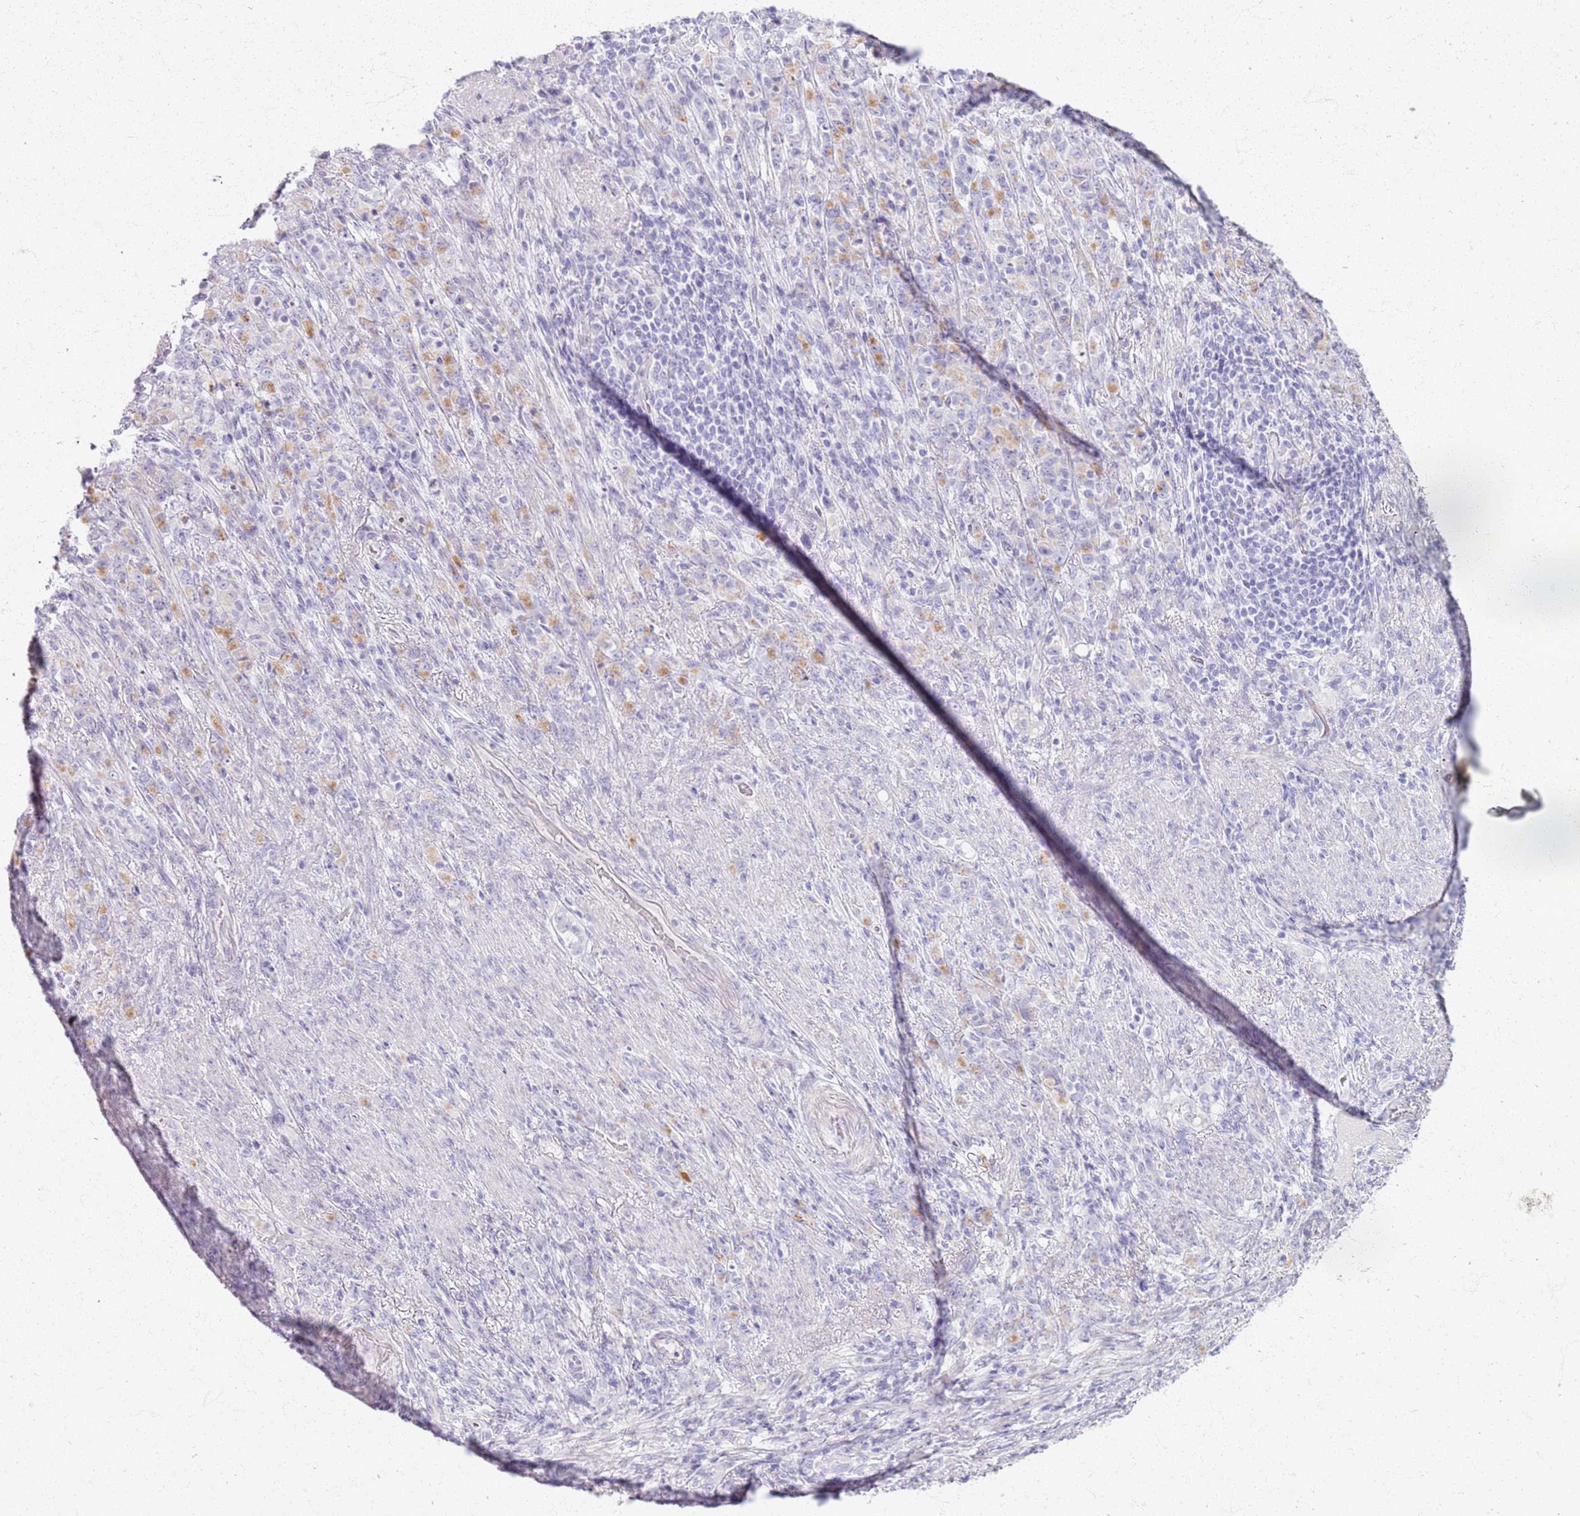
{"staining": {"intensity": "negative", "quantity": "none", "location": "none"}, "tissue": "stomach cancer", "cell_type": "Tumor cells", "image_type": "cancer", "snomed": [{"axis": "morphology", "description": "Adenocarcinoma, NOS"}, {"axis": "topography", "description": "Stomach"}], "caption": "This is an immunohistochemistry image of human stomach cancer. There is no staining in tumor cells.", "gene": "CSRP3", "patient": {"sex": "female", "age": 79}}